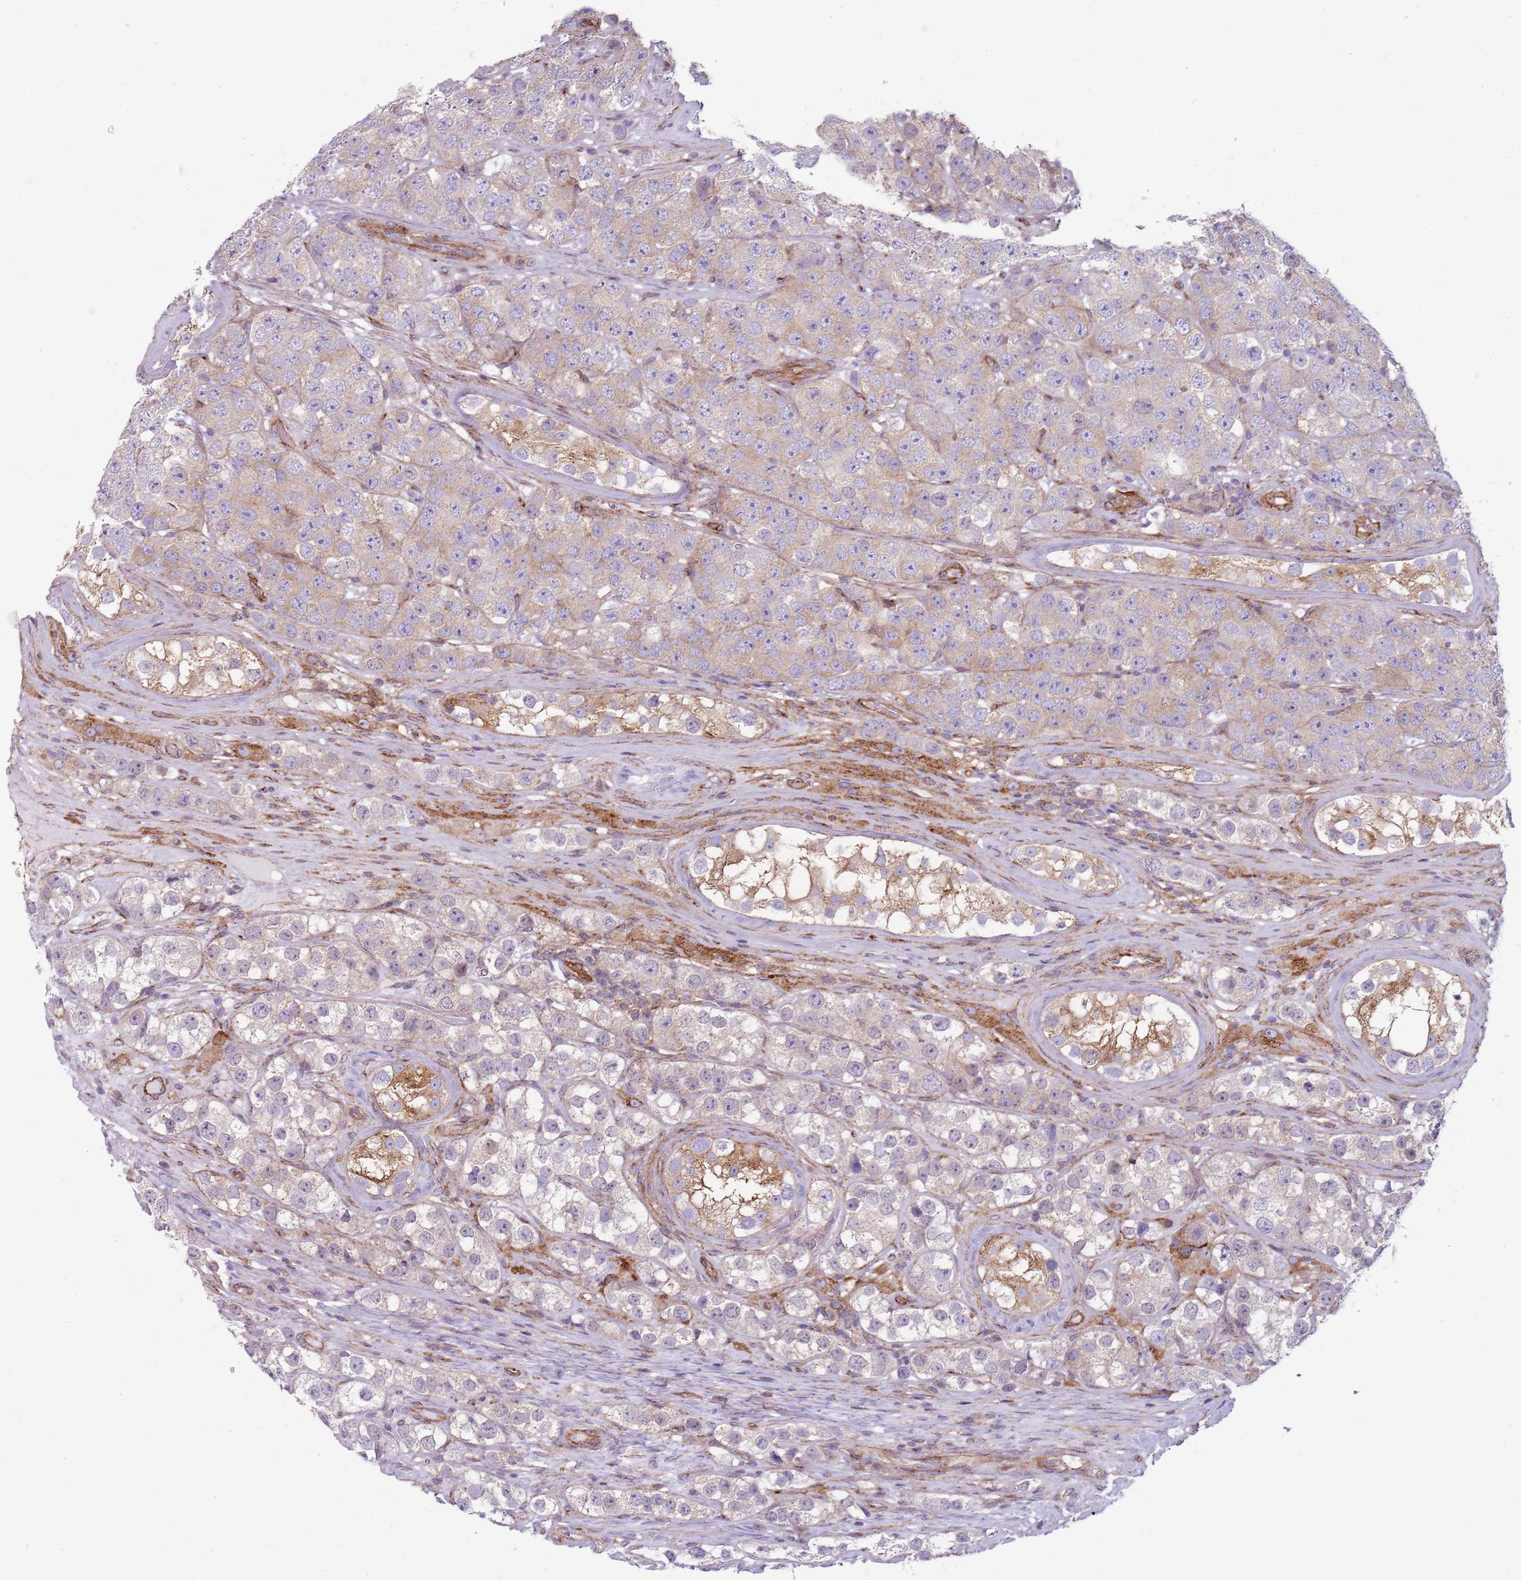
{"staining": {"intensity": "weak", "quantity": "25%-75%", "location": "cytoplasmic/membranous"}, "tissue": "testis cancer", "cell_type": "Tumor cells", "image_type": "cancer", "snomed": [{"axis": "morphology", "description": "Seminoma, NOS"}, {"axis": "topography", "description": "Testis"}], "caption": "Immunohistochemistry staining of testis cancer (seminoma), which shows low levels of weak cytoplasmic/membranous staining in approximately 25%-75% of tumor cells indicating weak cytoplasmic/membranous protein staining. The staining was performed using DAB (3,3'-diaminobenzidine) (brown) for protein detection and nuclei were counterstained in hematoxylin (blue).", "gene": "SNX1", "patient": {"sex": "male", "age": 28}}